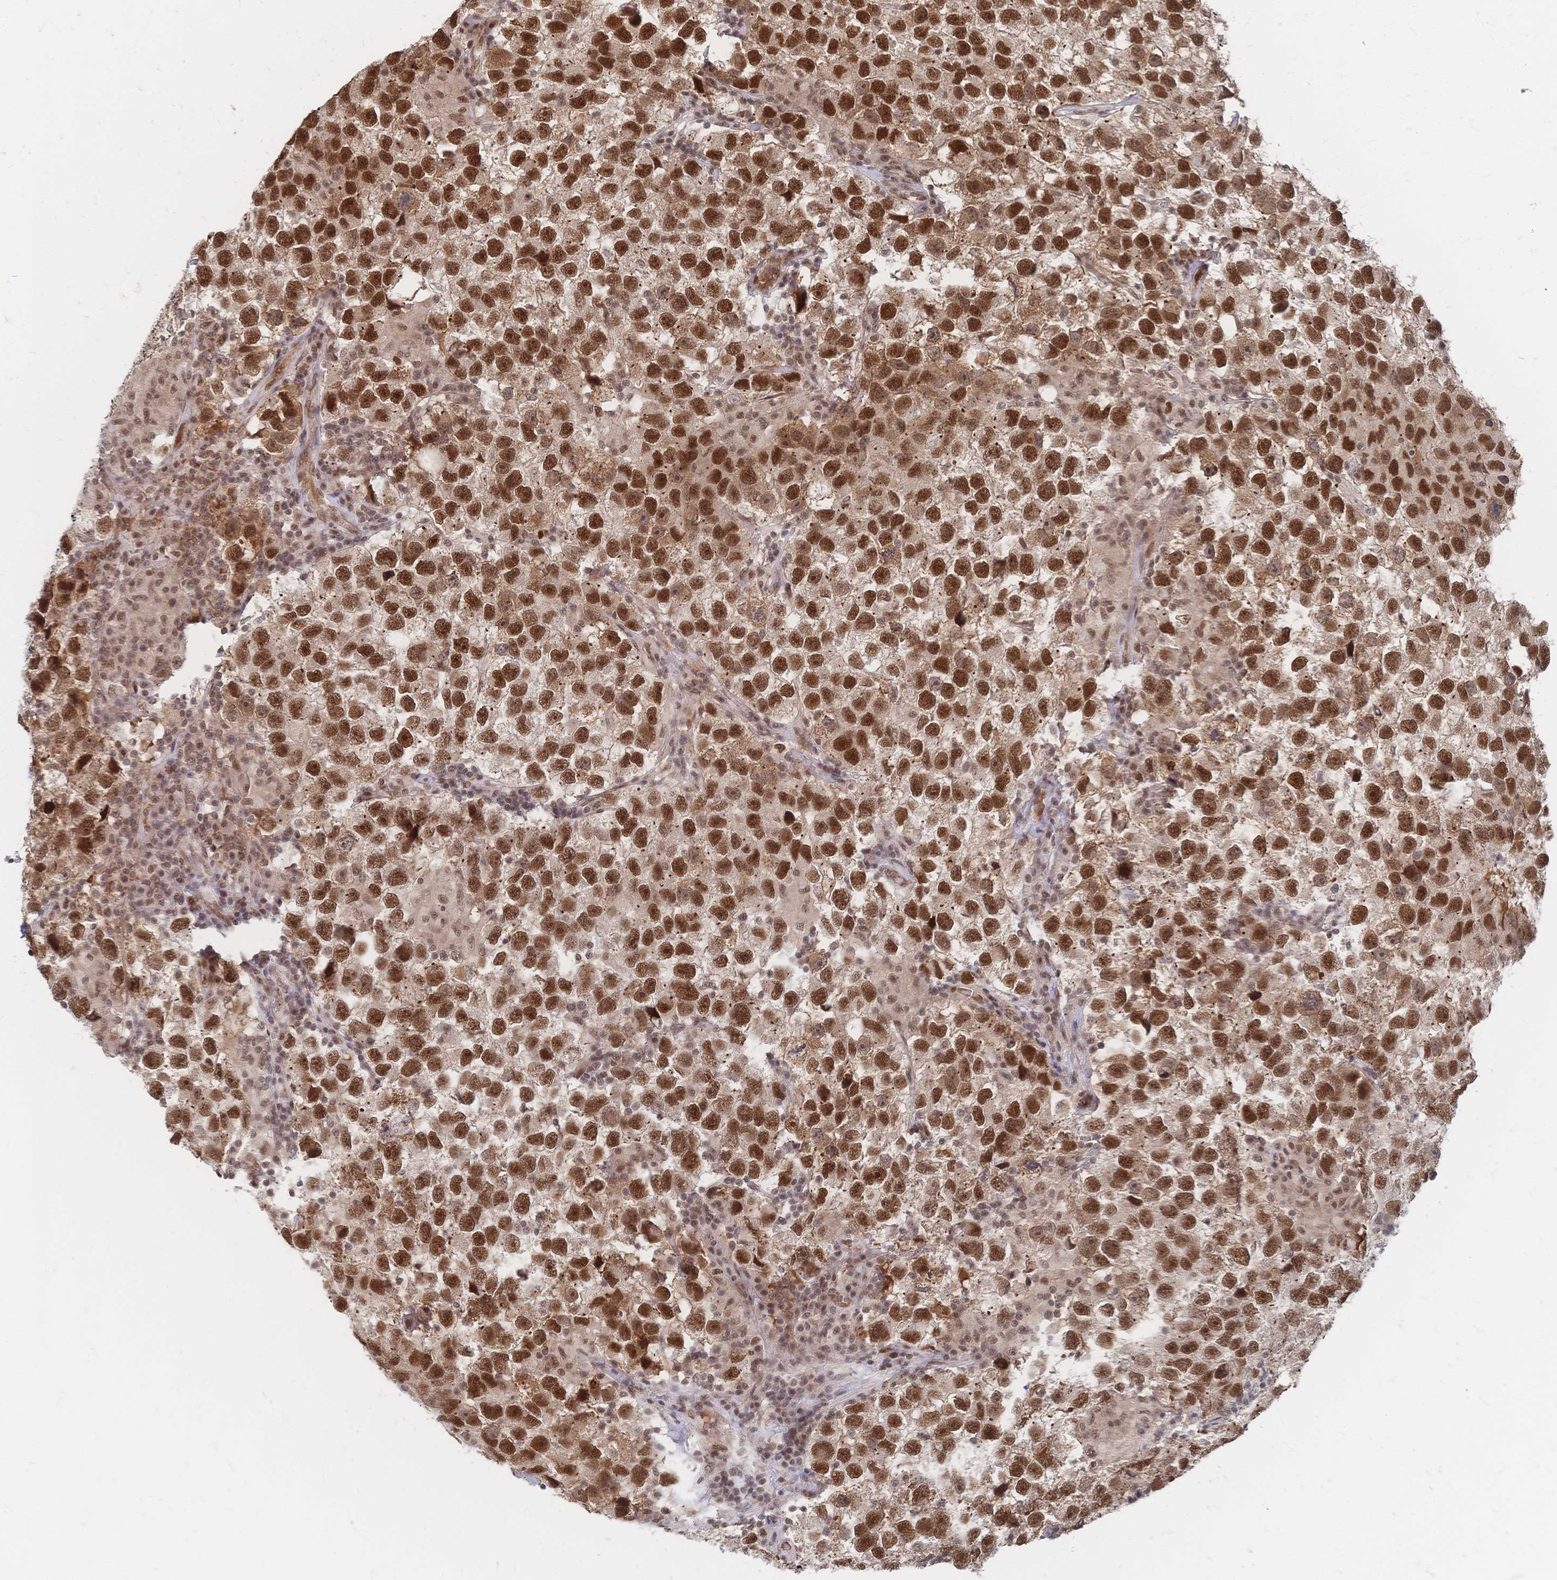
{"staining": {"intensity": "strong", "quantity": ">75%", "location": "nuclear"}, "tissue": "testis cancer", "cell_type": "Tumor cells", "image_type": "cancer", "snomed": [{"axis": "morphology", "description": "Seminoma, NOS"}, {"axis": "topography", "description": "Testis"}], "caption": "About >75% of tumor cells in testis cancer (seminoma) display strong nuclear protein staining as visualized by brown immunohistochemical staining.", "gene": "NELFA", "patient": {"sex": "male", "age": 26}}